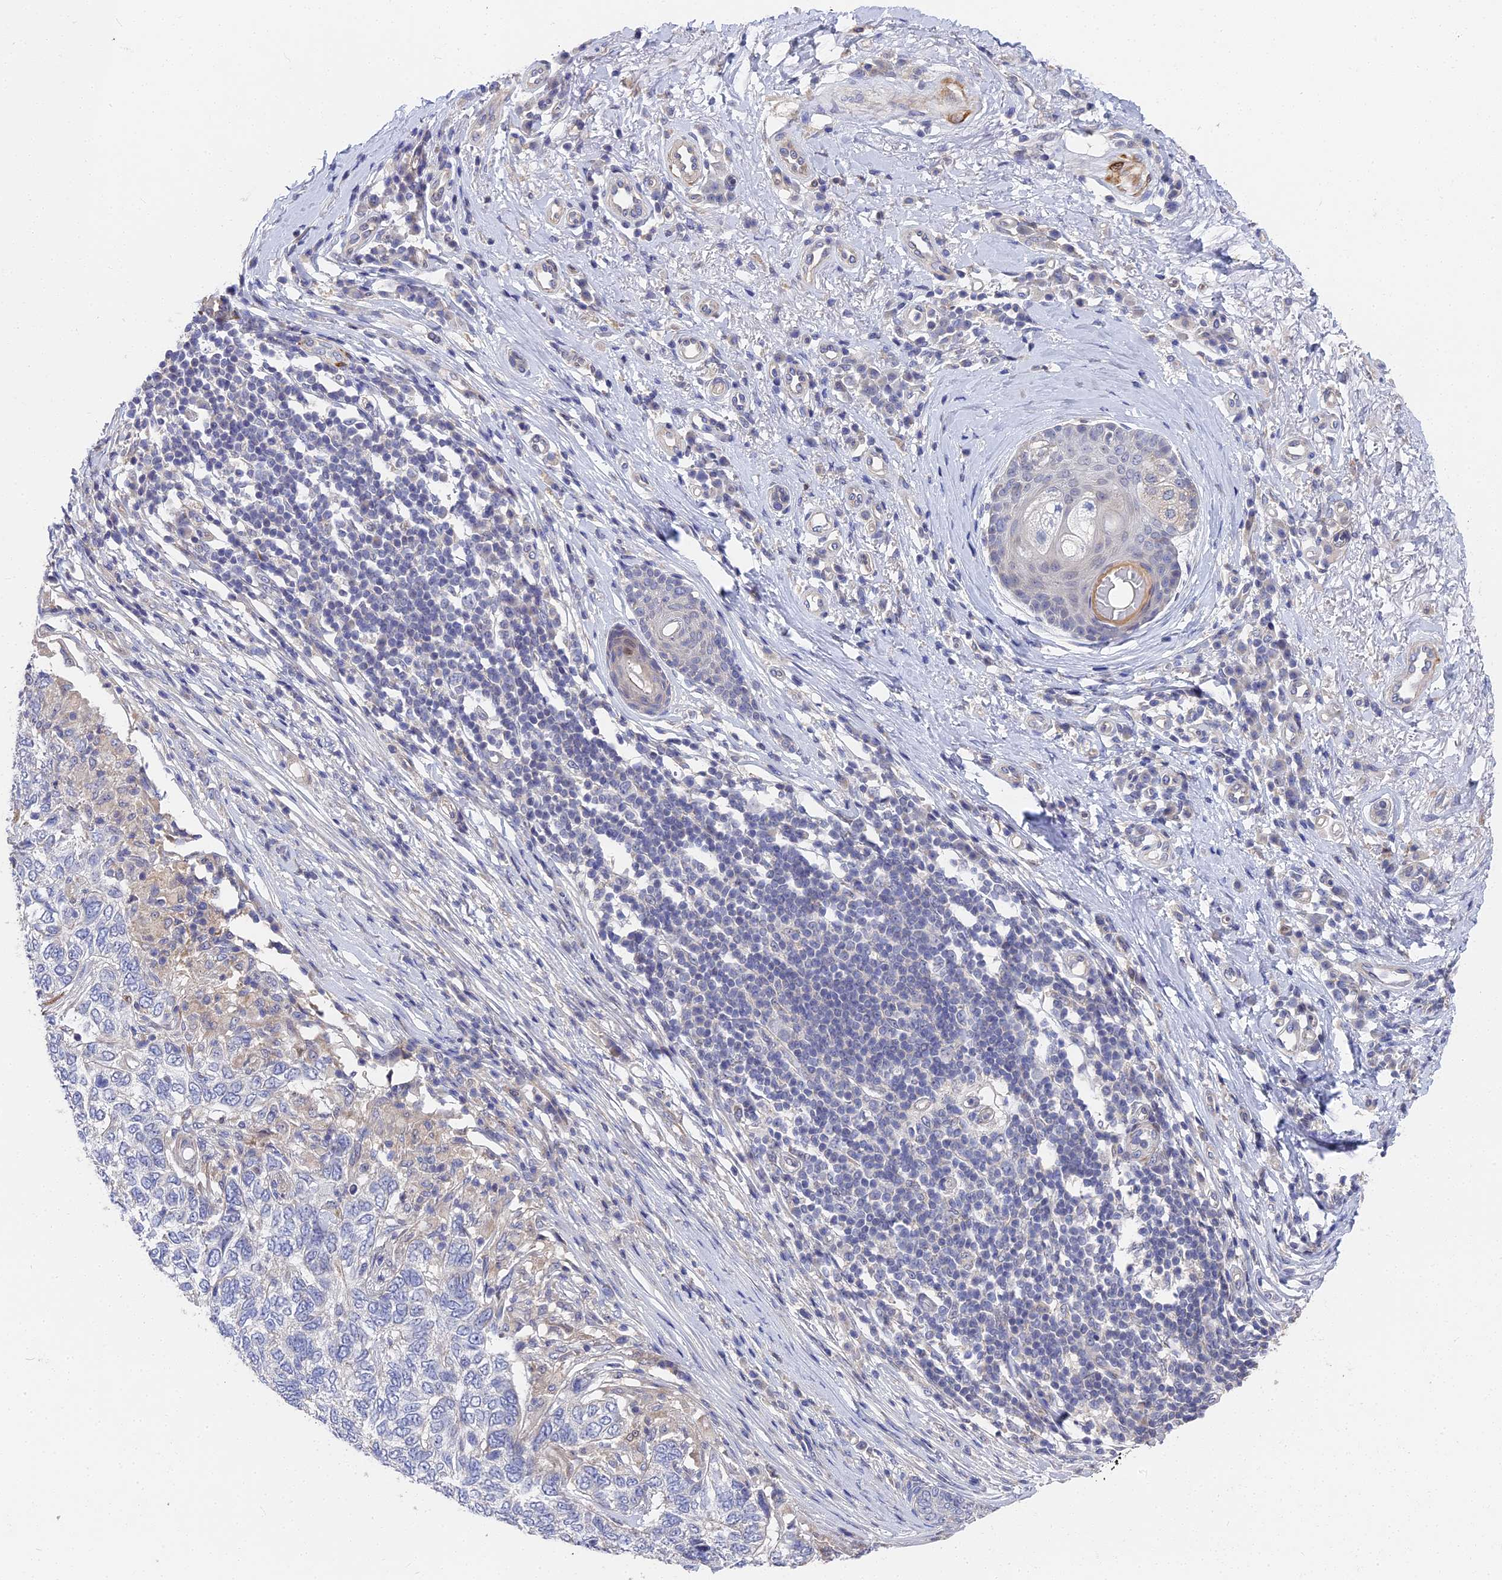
{"staining": {"intensity": "negative", "quantity": "none", "location": "none"}, "tissue": "skin cancer", "cell_type": "Tumor cells", "image_type": "cancer", "snomed": [{"axis": "morphology", "description": "Basal cell carcinoma"}, {"axis": "topography", "description": "Skin"}], "caption": "Immunohistochemistry photomicrograph of neoplastic tissue: human skin cancer stained with DAB exhibits no significant protein positivity in tumor cells. (DAB immunohistochemistry visualized using brightfield microscopy, high magnification).", "gene": "CCDC113", "patient": {"sex": "female", "age": 65}}